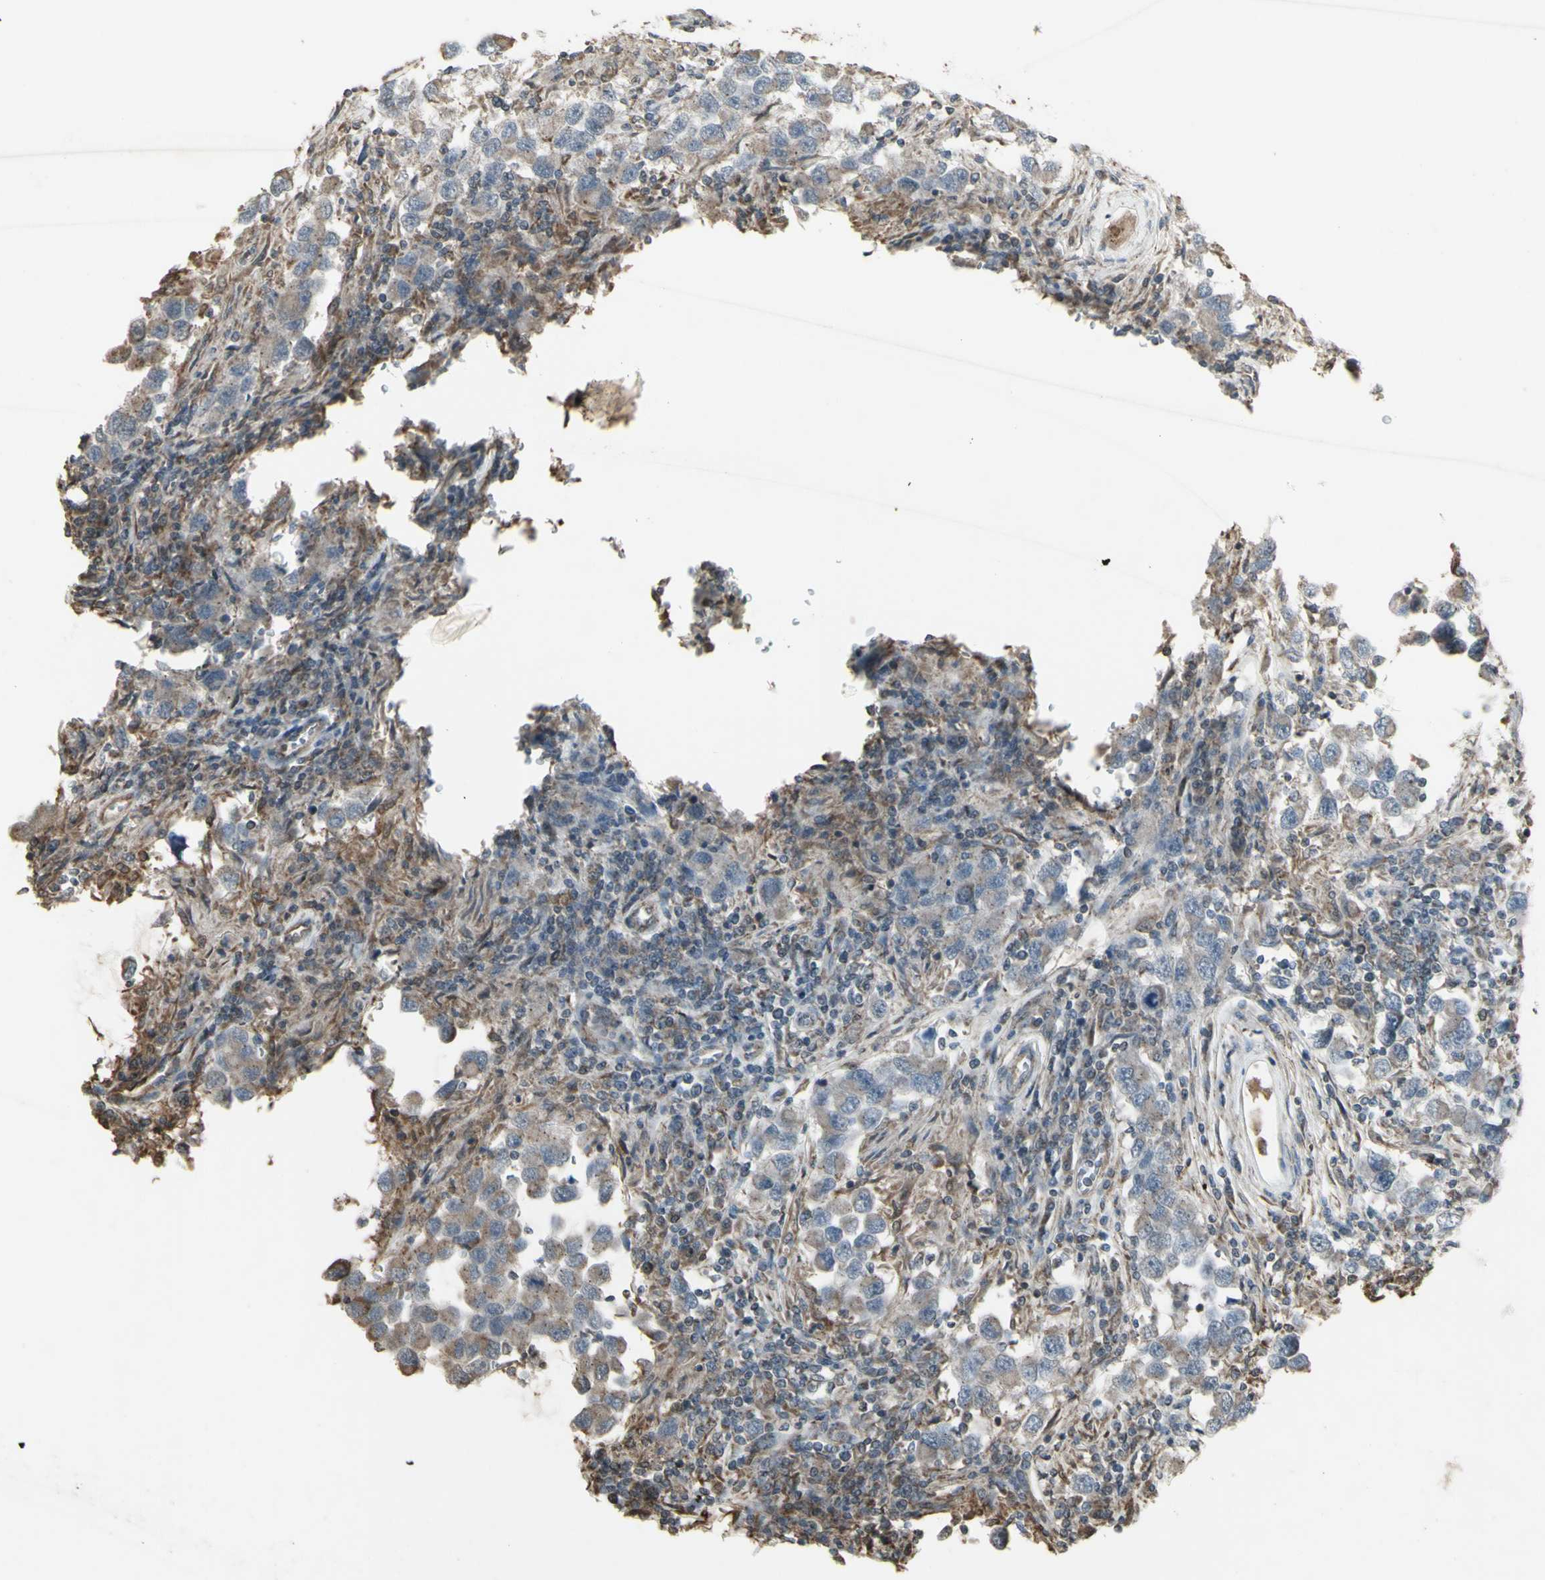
{"staining": {"intensity": "weak", "quantity": ">75%", "location": "cytoplasmic/membranous"}, "tissue": "testis cancer", "cell_type": "Tumor cells", "image_type": "cancer", "snomed": [{"axis": "morphology", "description": "Carcinoma, Embryonal, NOS"}, {"axis": "topography", "description": "Testis"}], "caption": "Brown immunohistochemical staining in human testis cancer (embryonal carcinoma) demonstrates weak cytoplasmic/membranous positivity in about >75% of tumor cells.", "gene": "FXYD3", "patient": {"sex": "male", "age": 21}}